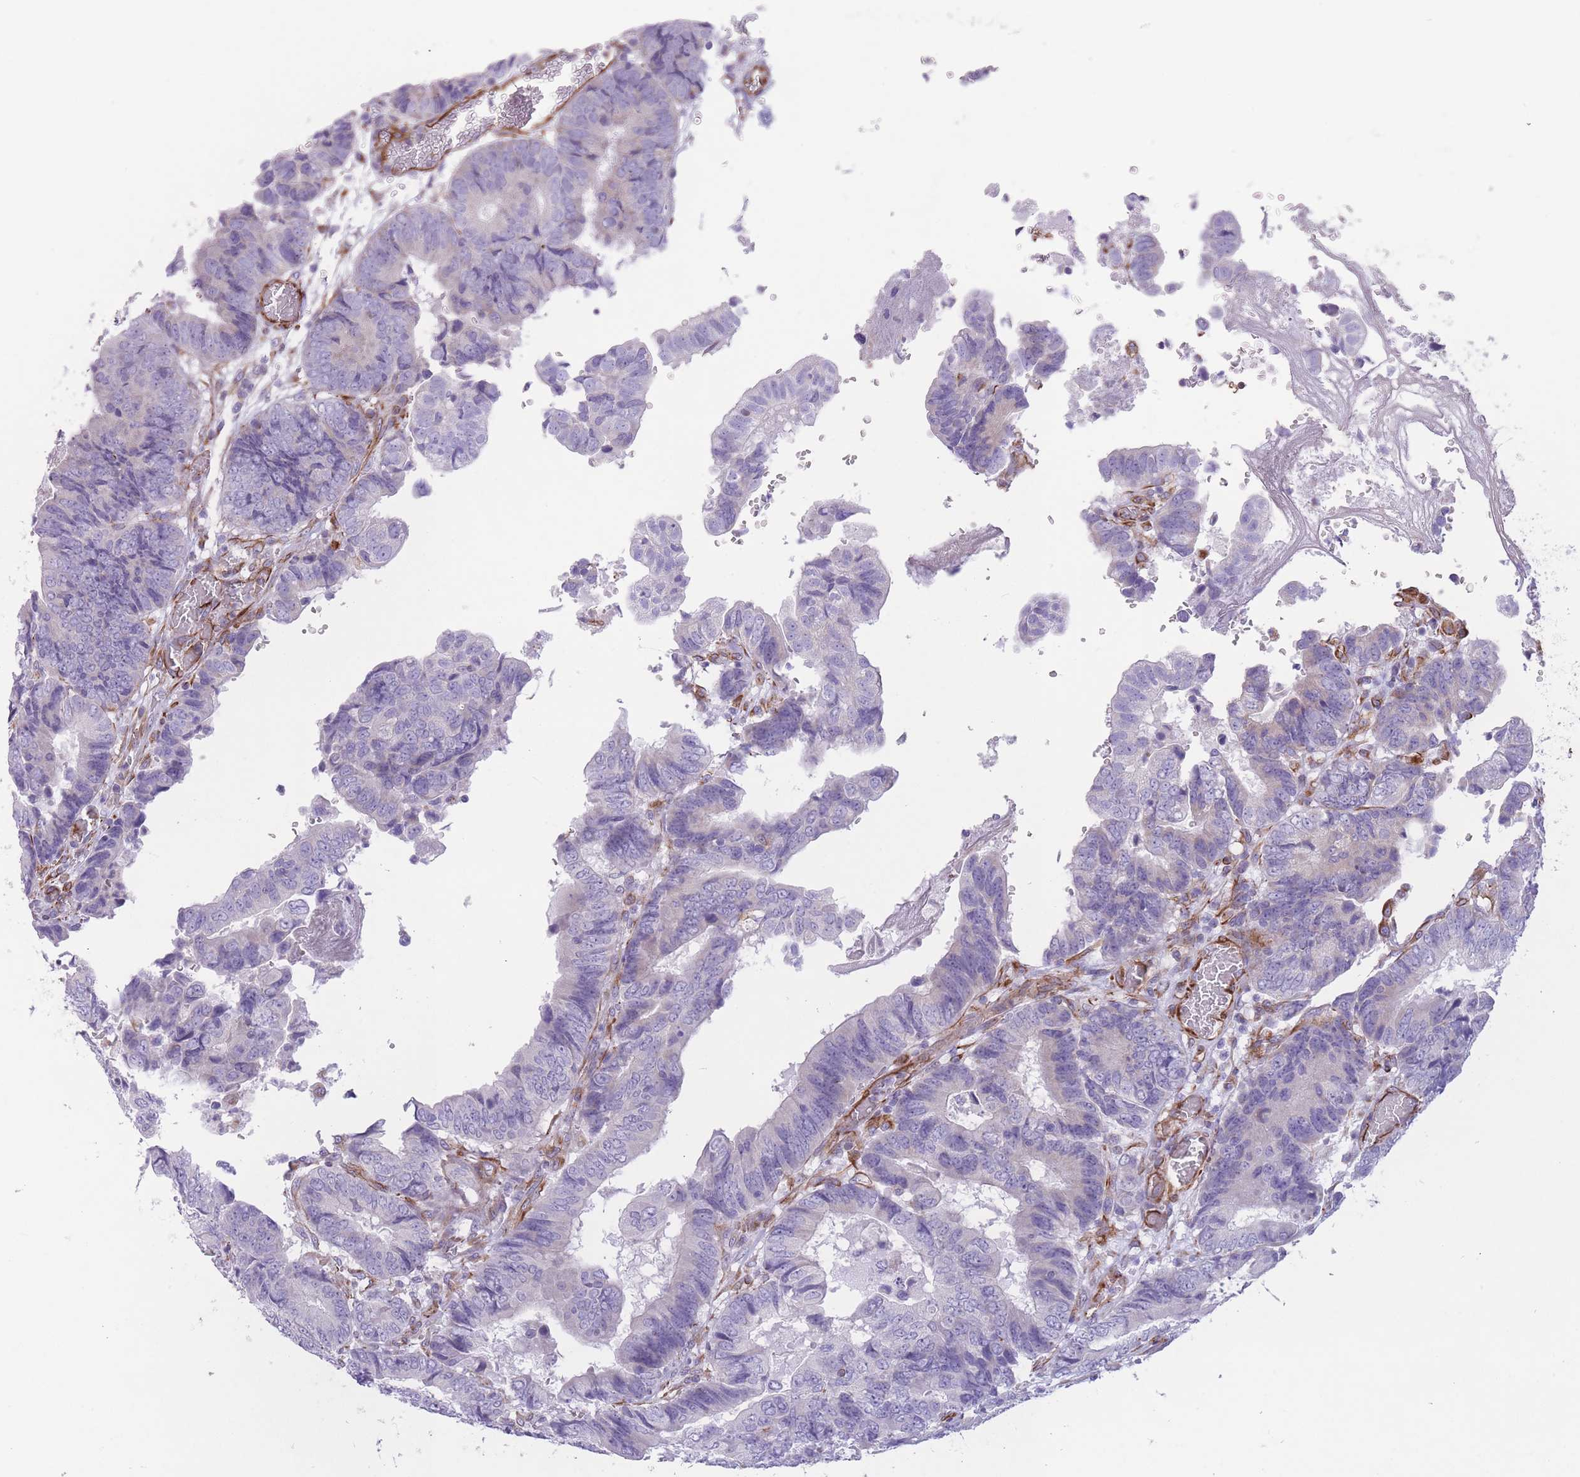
{"staining": {"intensity": "negative", "quantity": "none", "location": "none"}, "tissue": "colorectal cancer", "cell_type": "Tumor cells", "image_type": "cancer", "snomed": [{"axis": "morphology", "description": "Adenocarcinoma, NOS"}, {"axis": "topography", "description": "Colon"}], "caption": "Immunohistochemistry (IHC) of colorectal cancer (adenocarcinoma) displays no staining in tumor cells.", "gene": "PTCD1", "patient": {"sex": "male", "age": 85}}